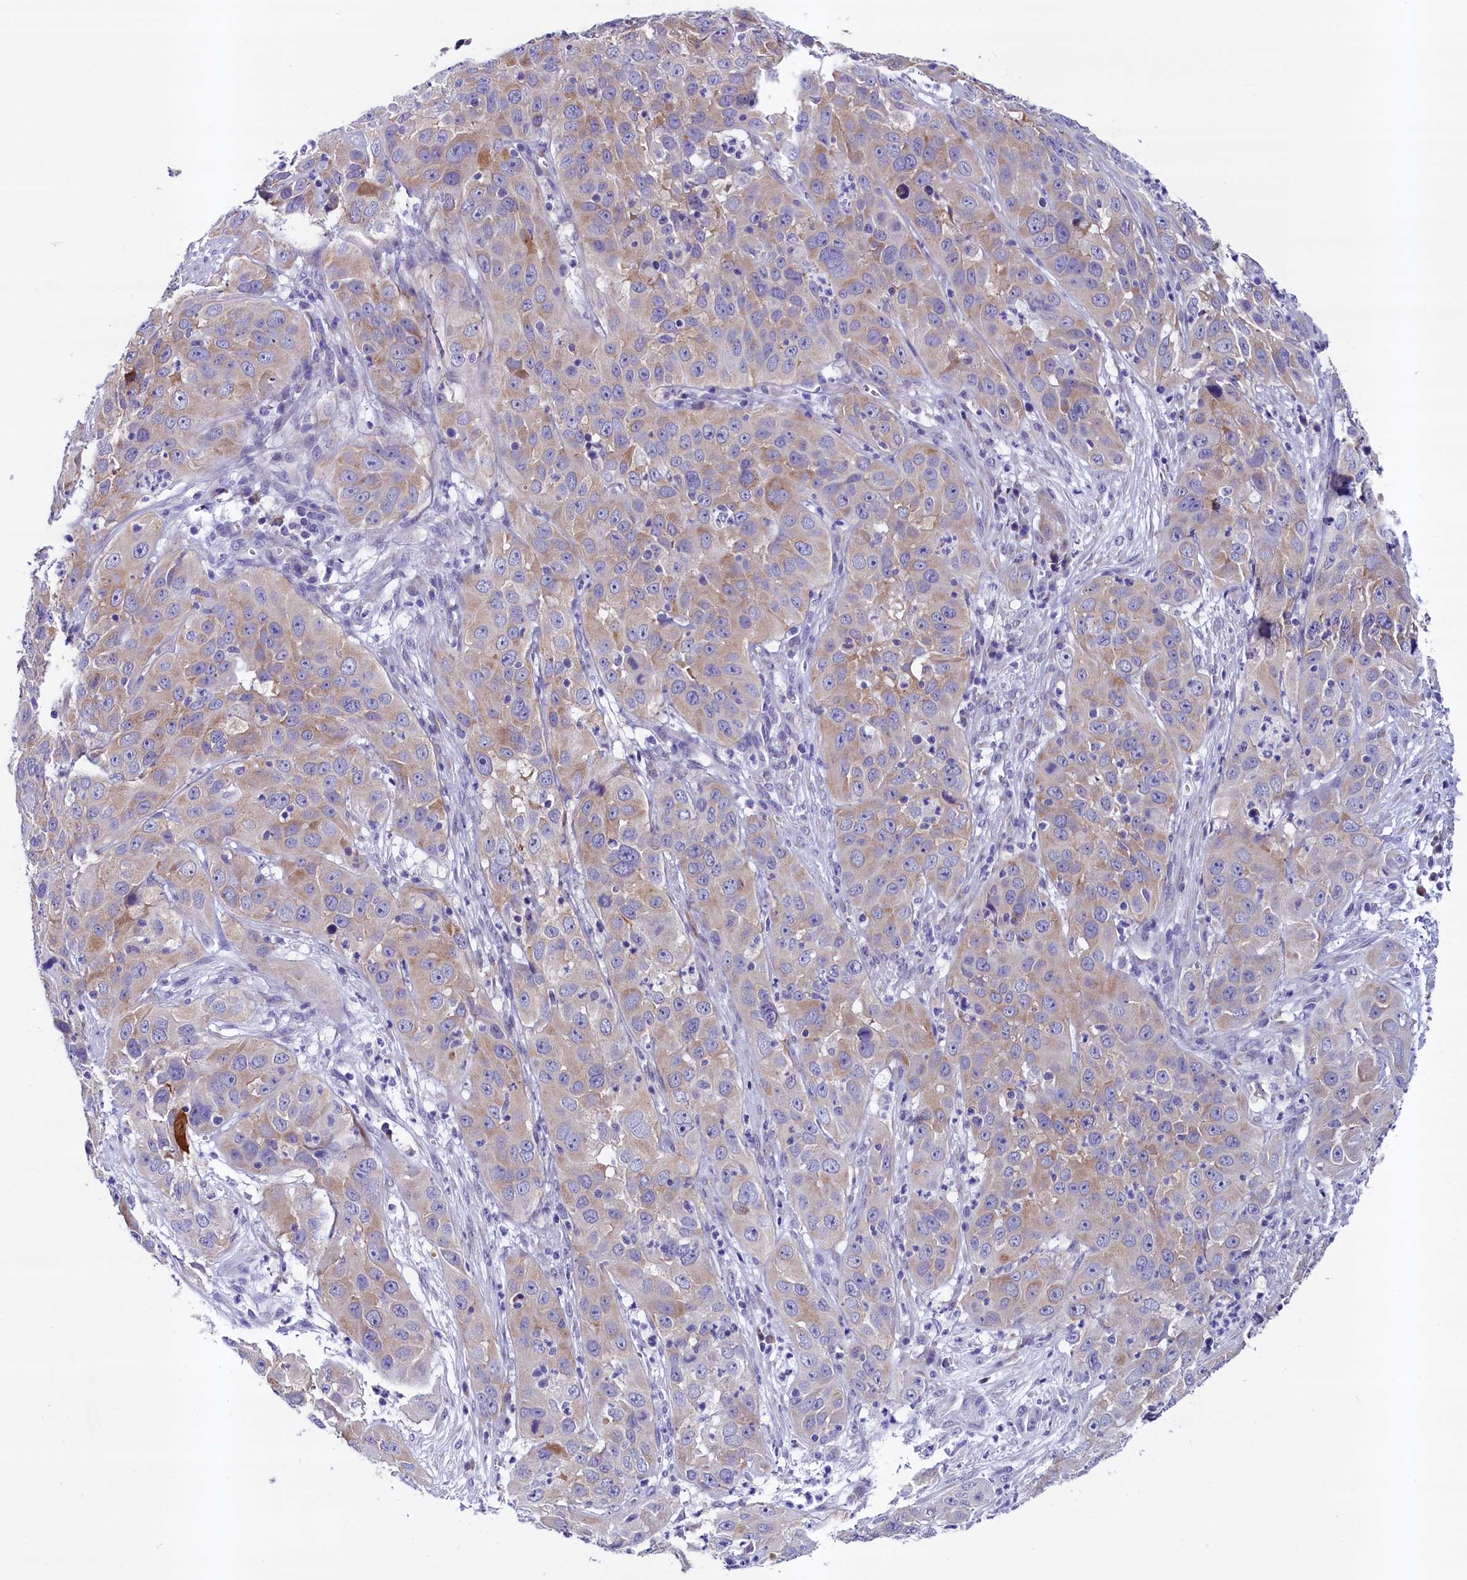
{"staining": {"intensity": "weak", "quantity": "25%-75%", "location": "cytoplasmic/membranous"}, "tissue": "cervical cancer", "cell_type": "Tumor cells", "image_type": "cancer", "snomed": [{"axis": "morphology", "description": "Squamous cell carcinoma, NOS"}, {"axis": "topography", "description": "Cervix"}], "caption": "A brown stain highlights weak cytoplasmic/membranous staining of a protein in human cervical cancer tumor cells.", "gene": "SCD5", "patient": {"sex": "female", "age": 32}}